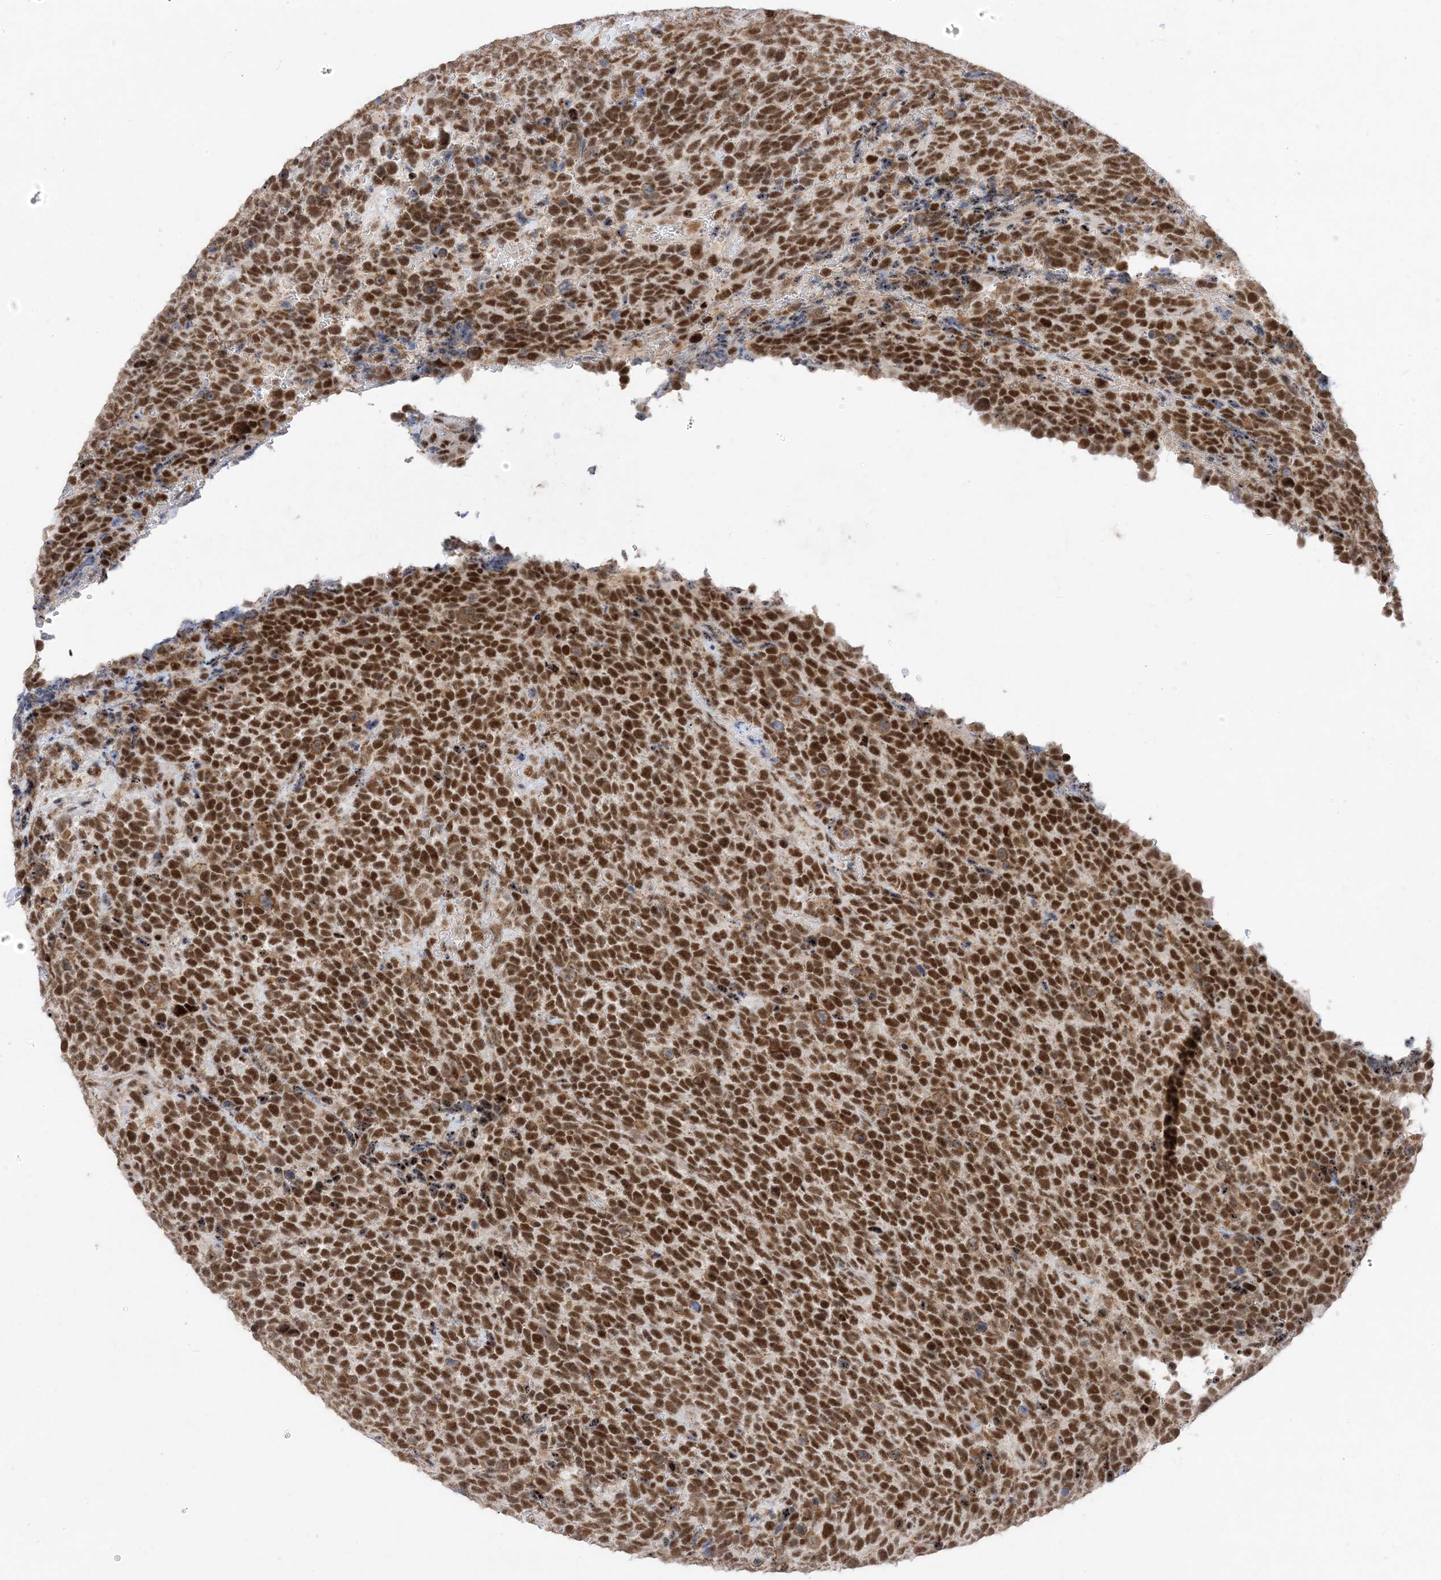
{"staining": {"intensity": "strong", "quantity": ">75%", "location": "nuclear"}, "tissue": "urothelial cancer", "cell_type": "Tumor cells", "image_type": "cancer", "snomed": [{"axis": "morphology", "description": "Urothelial carcinoma, High grade"}, {"axis": "topography", "description": "Urinary bladder"}], "caption": "Immunohistochemistry (DAB (3,3'-diaminobenzidine)) staining of urothelial cancer shows strong nuclear protein staining in approximately >75% of tumor cells. (DAB IHC with brightfield microscopy, high magnification).", "gene": "SF3A3", "patient": {"sex": "female", "age": 82}}